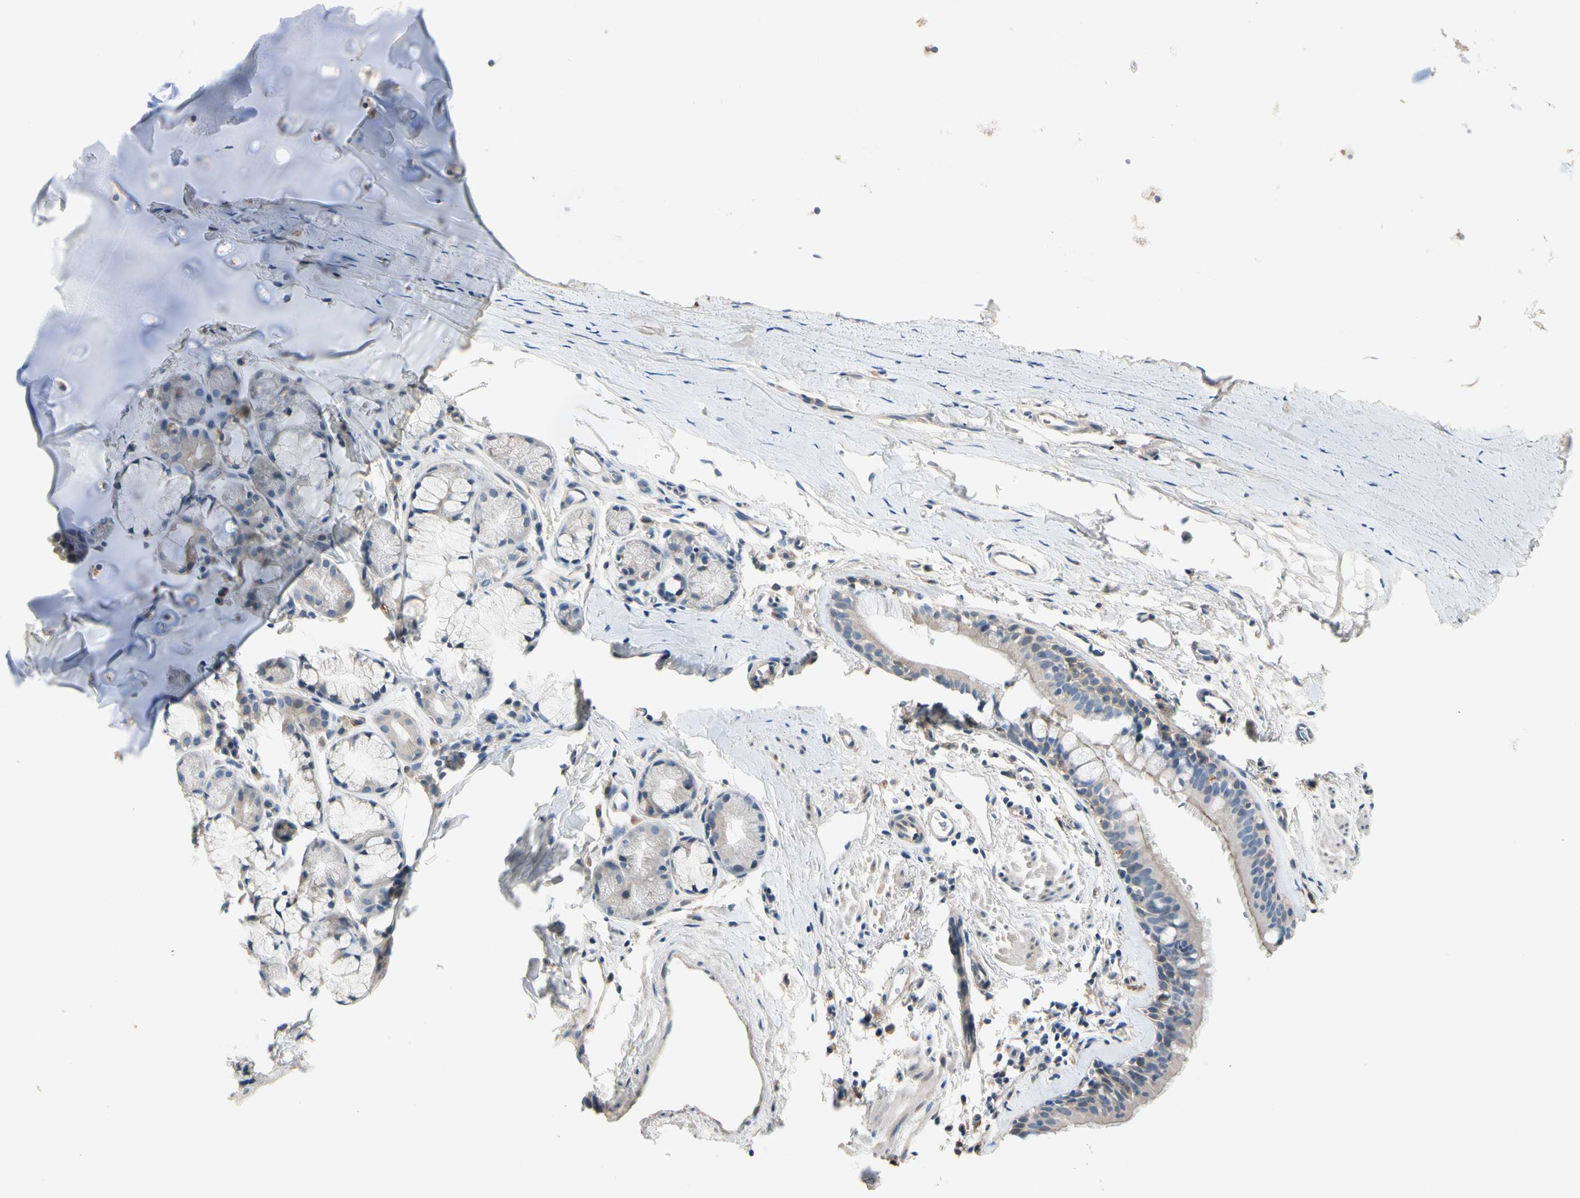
{"staining": {"intensity": "weak", "quantity": "<25%", "location": "cytoplasmic/membranous"}, "tissue": "bronchus", "cell_type": "Respiratory epithelial cells", "image_type": "normal", "snomed": [{"axis": "morphology", "description": "Normal tissue, NOS"}, {"axis": "morphology", "description": "Malignant melanoma, Metastatic site"}, {"axis": "topography", "description": "Bronchus"}, {"axis": "topography", "description": "Lung"}], "caption": "IHC image of benign bronchus: human bronchus stained with DAB (3,3'-diaminobenzidine) demonstrates no significant protein staining in respiratory epithelial cells.", "gene": "GAS6", "patient": {"sex": "male", "age": 64}}